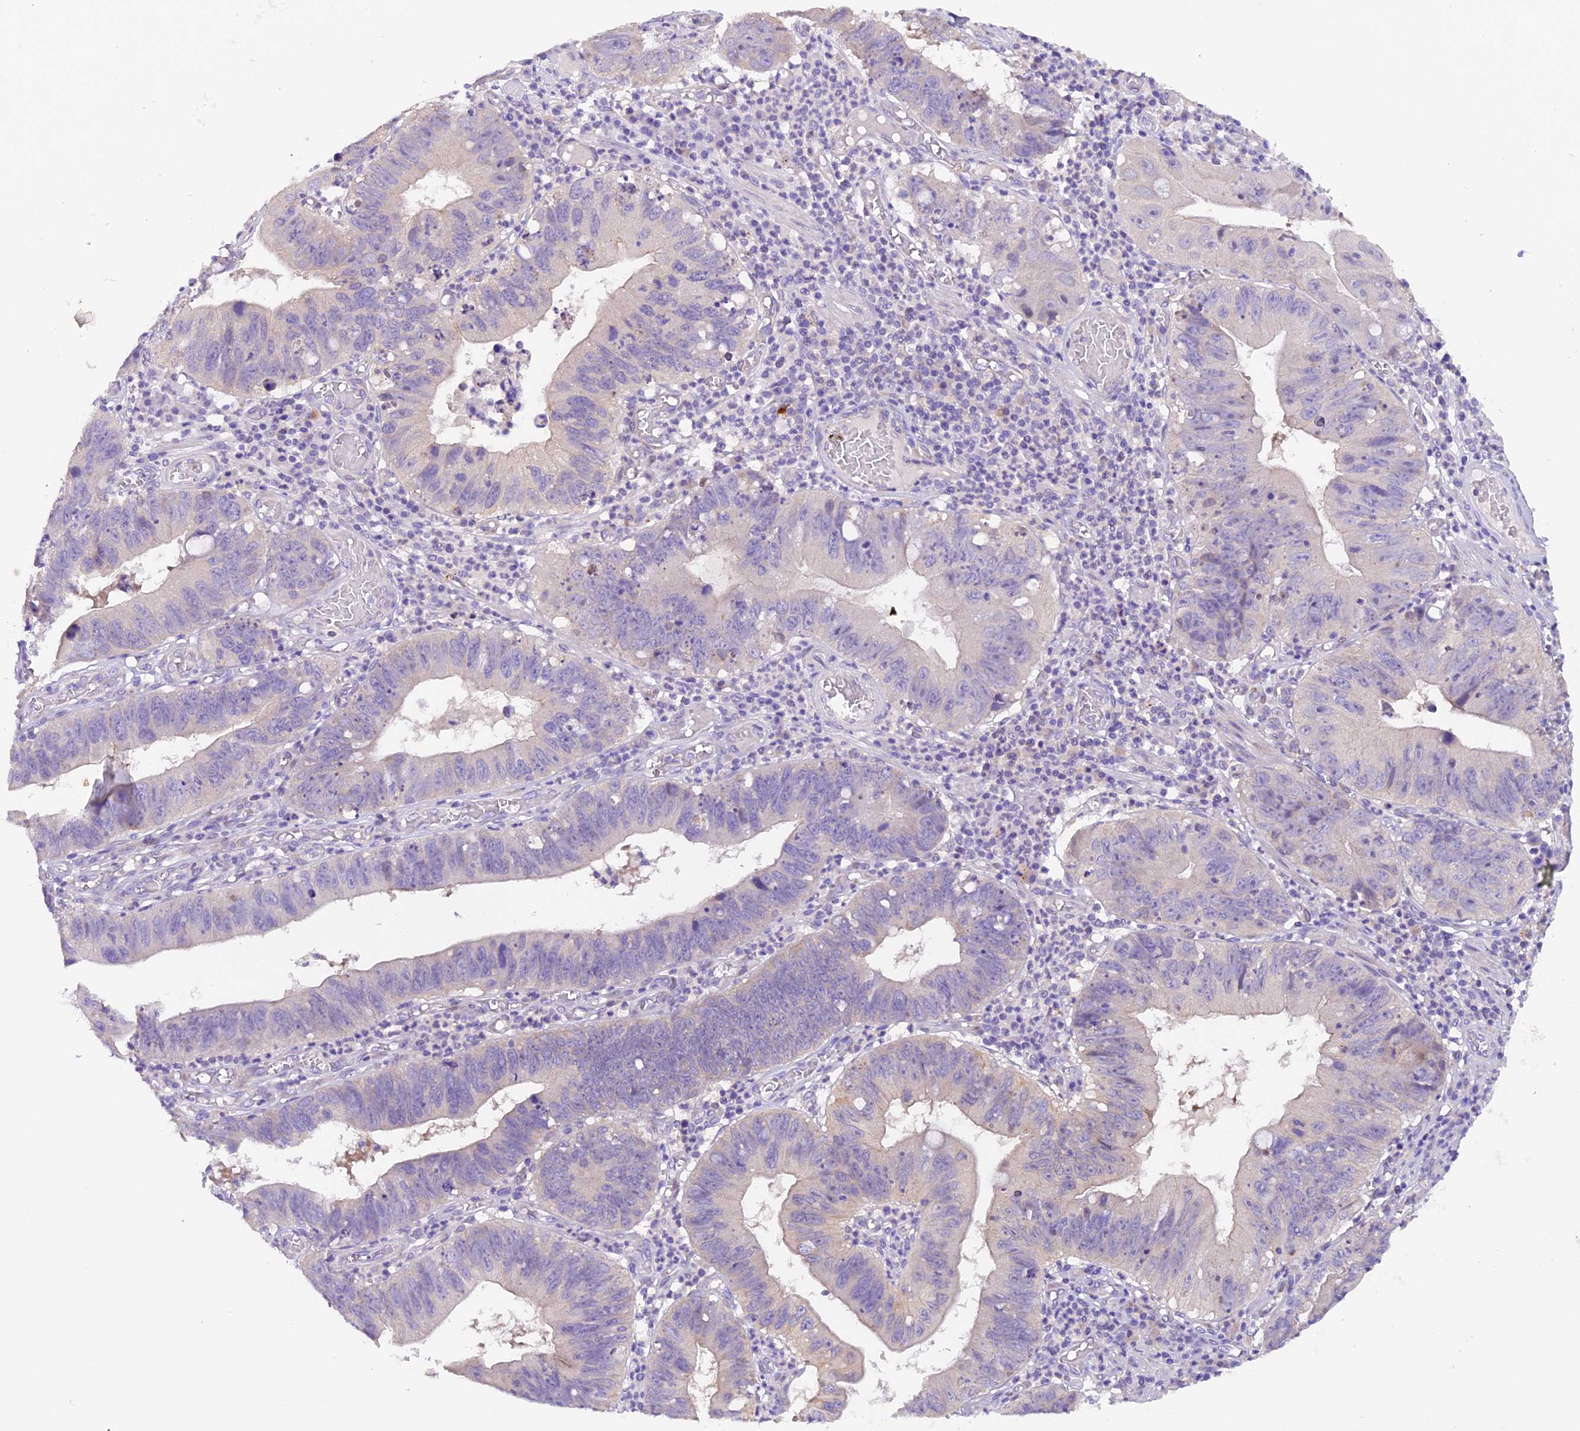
{"staining": {"intensity": "negative", "quantity": "none", "location": "none"}, "tissue": "stomach cancer", "cell_type": "Tumor cells", "image_type": "cancer", "snomed": [{"axis": "morphology", "description": "Adenocarcinoma, NOS"}, {"axis": "topography", "description": "Stomach"}], "caption": "DAB (3,3'-diaminobenzidine) immunohistochemical staining of stomach adenocarcinoma displays no significant positivity in tumor cells. (Stains: DAB (3,3'-diaminobenzidine) IHC with hematoxylin counter stain, Microscopy: brightfield microscopy at high magnification).", "gene": "NCK2", "patient": {"sex": "male", "age": 59}}